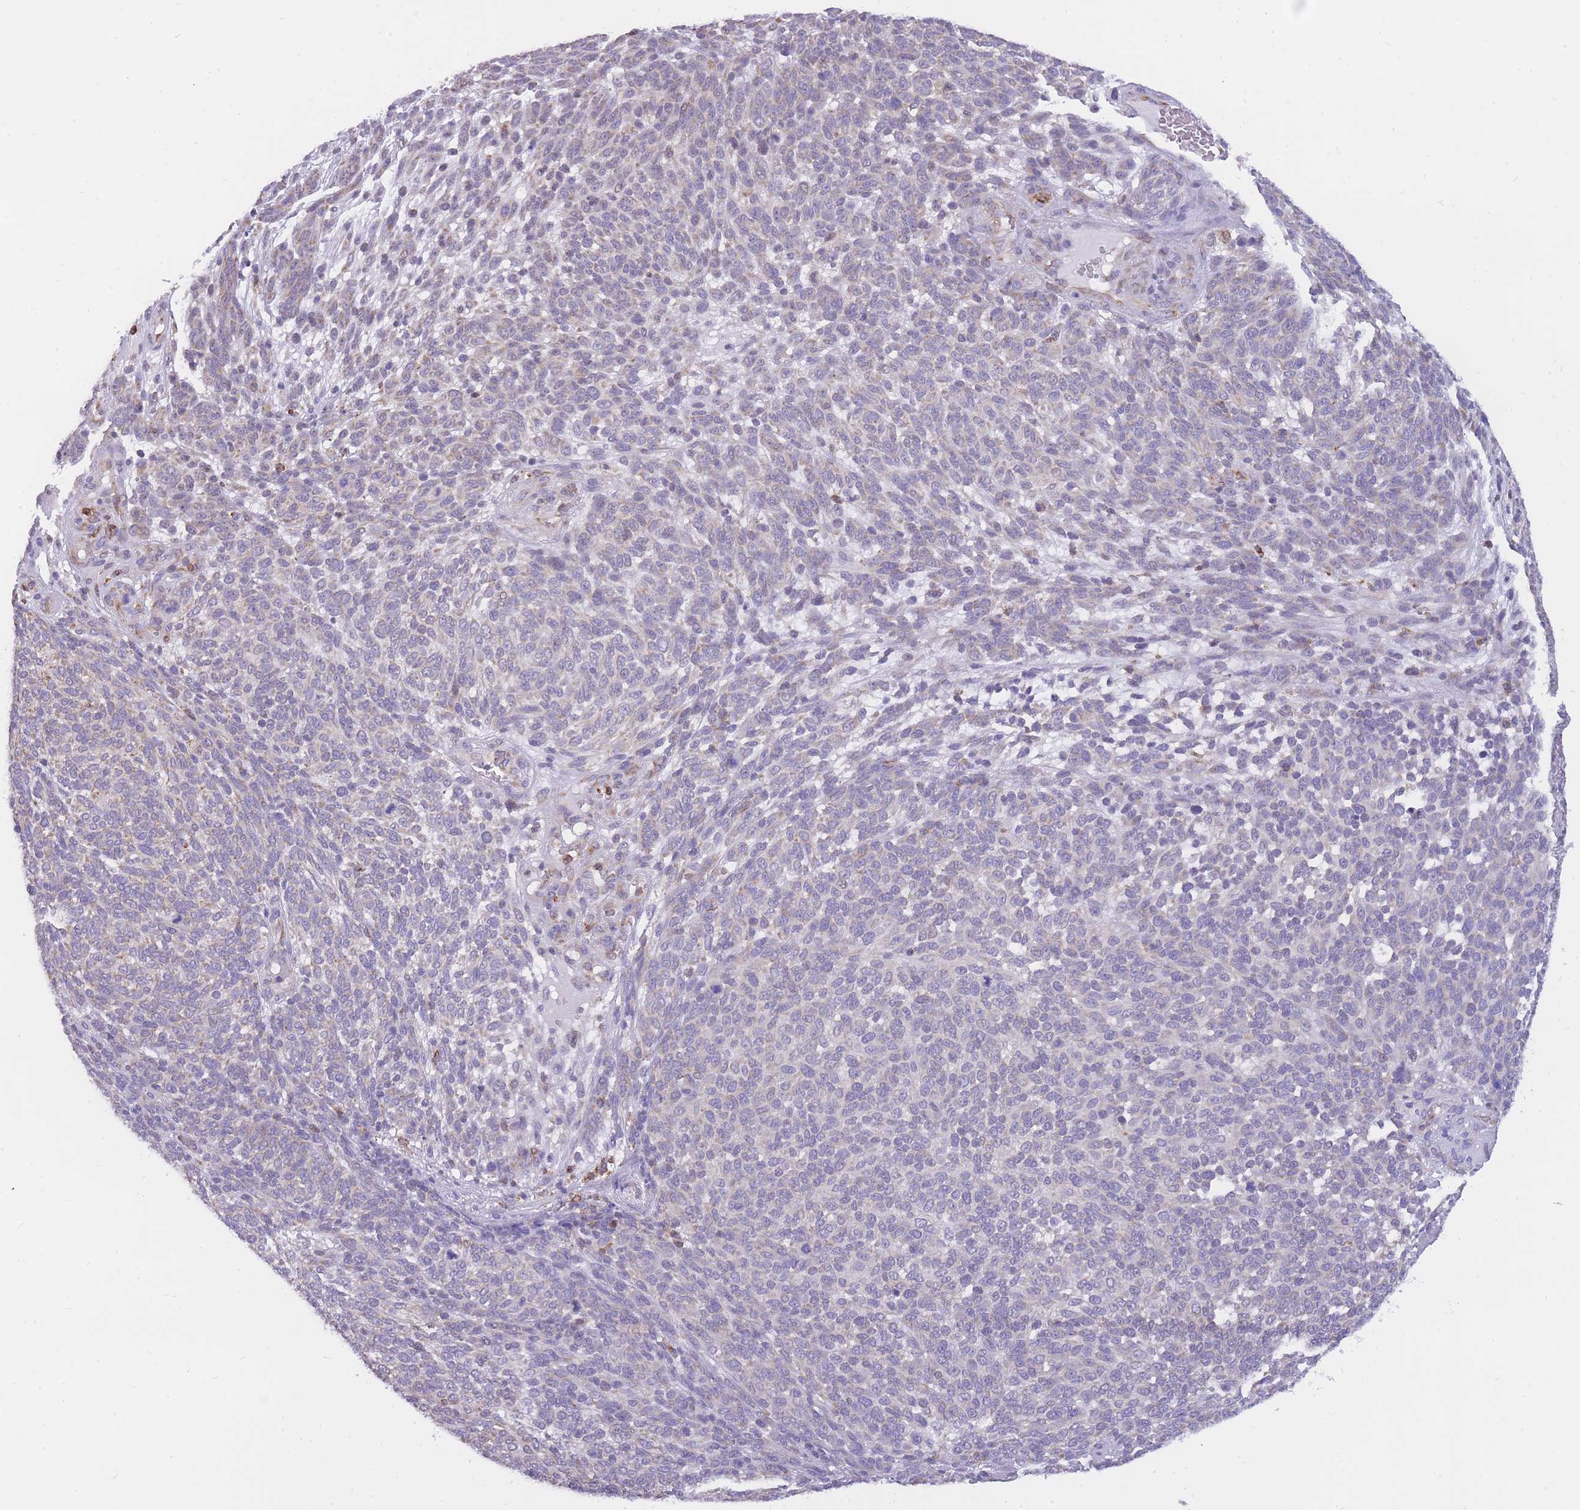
{"staining": {"intensity": "negative", "quantity": "none", "location": "none"}, "tissue": "melanoma", "cell_type": "Tumor cells", "image_type": "cancer", "snomed": [{"axis": "morphology", "description": "Malignant melanoma, NOS"}, {"axis": "topography", "description": "Skin"}], "caption": "The IHC micrograph has no significant staining in tumor cells of melanoma tissue.", "gene": "ZNF662", "patient": {"sex": "male", "age": 49}}